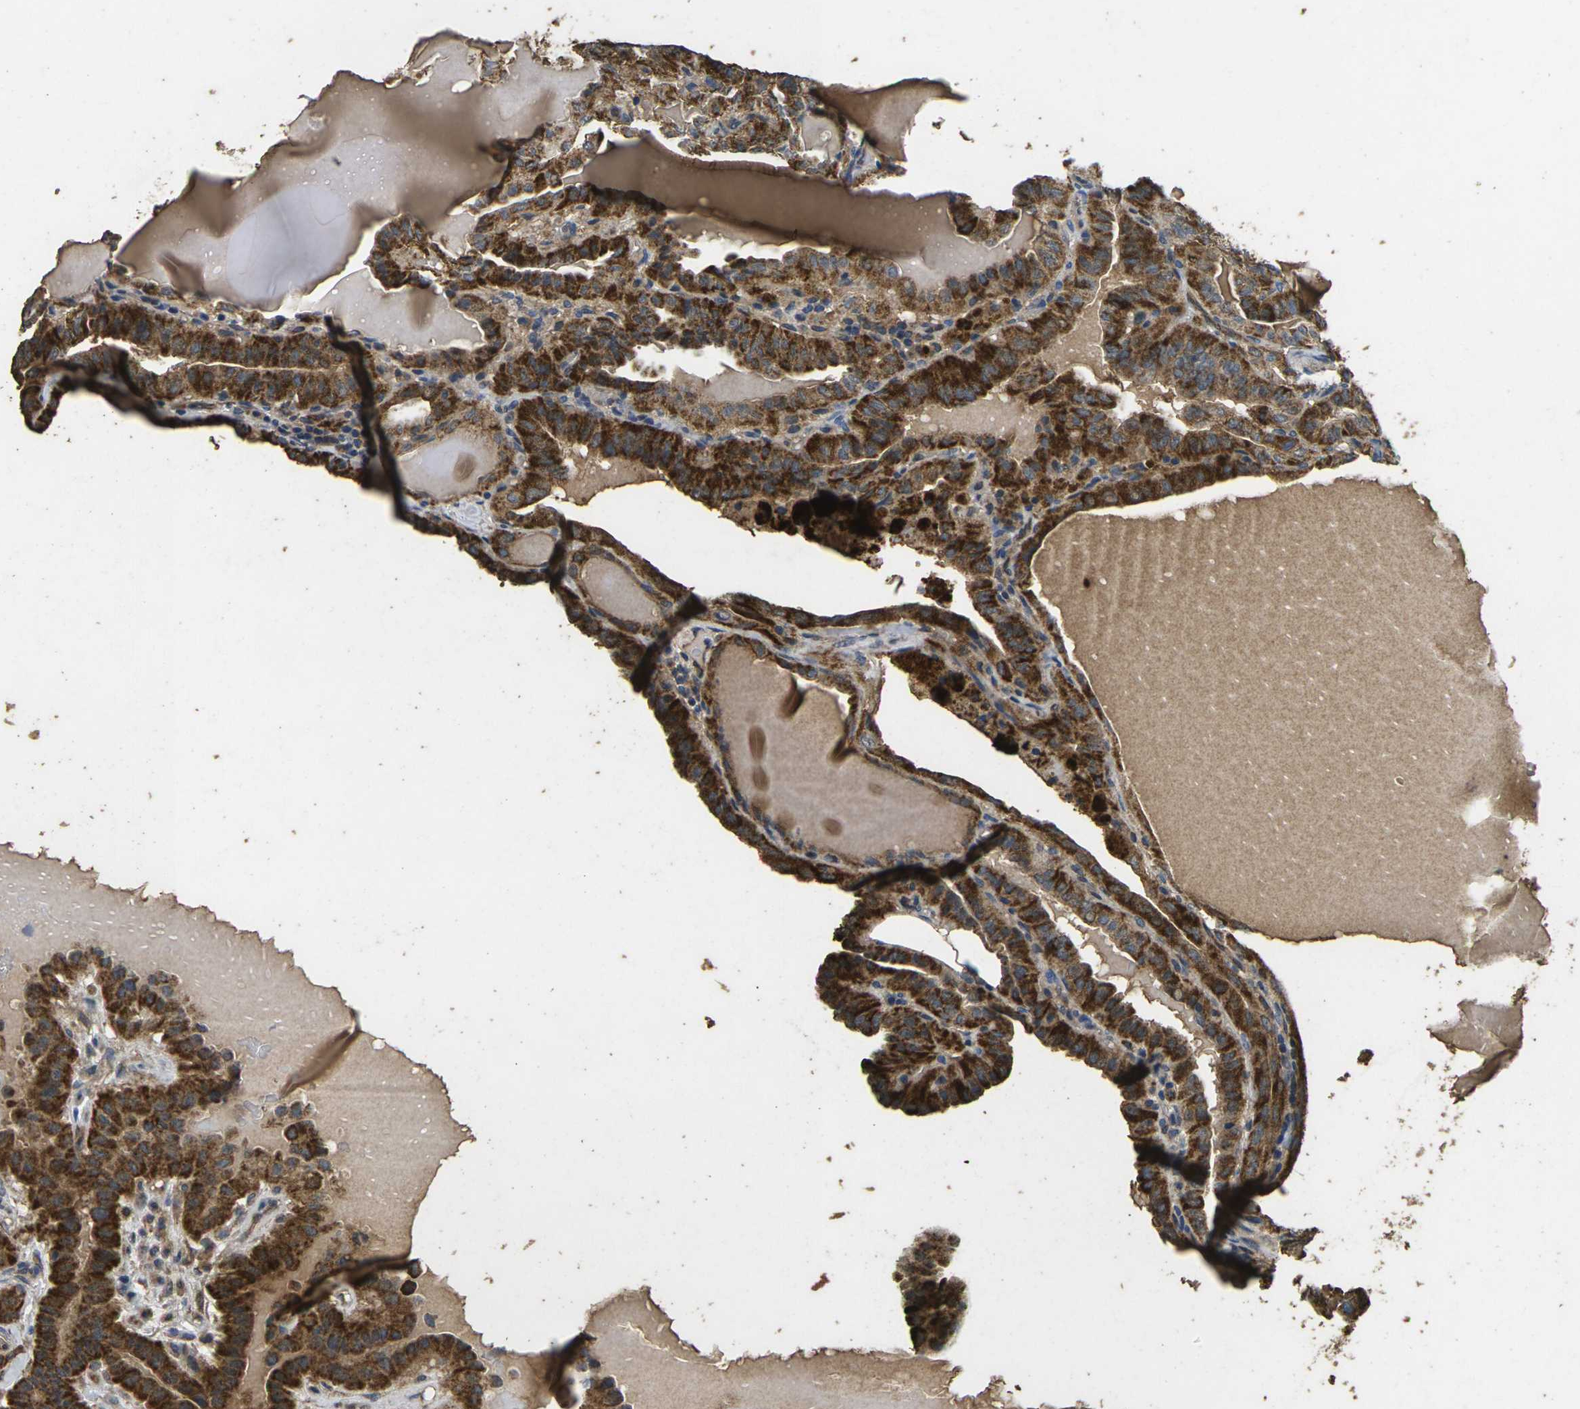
{"staining": {"intensity": "strong", "quantity": ">75%", "location": "cytoplasmic/membranous"}, "tissue": "thyroid cancer", "cell_type": "Tumor cells", "image_type": "cancer", "snomed": [{"axis": "morphology", "description": "Papillary adenocarcinoma, NOS"}, {"axis": "topography", "description": "Thyroid gland"}], "caption": "Protein analysis of thyroid cancer (papillary adenocarcinoma) tissue exhibits strong cytoplasmic/membranous expression in approximately >75% of tumor cells.", "gene": "MAPK11", "patient": {"sex": "male", "age": 77}}